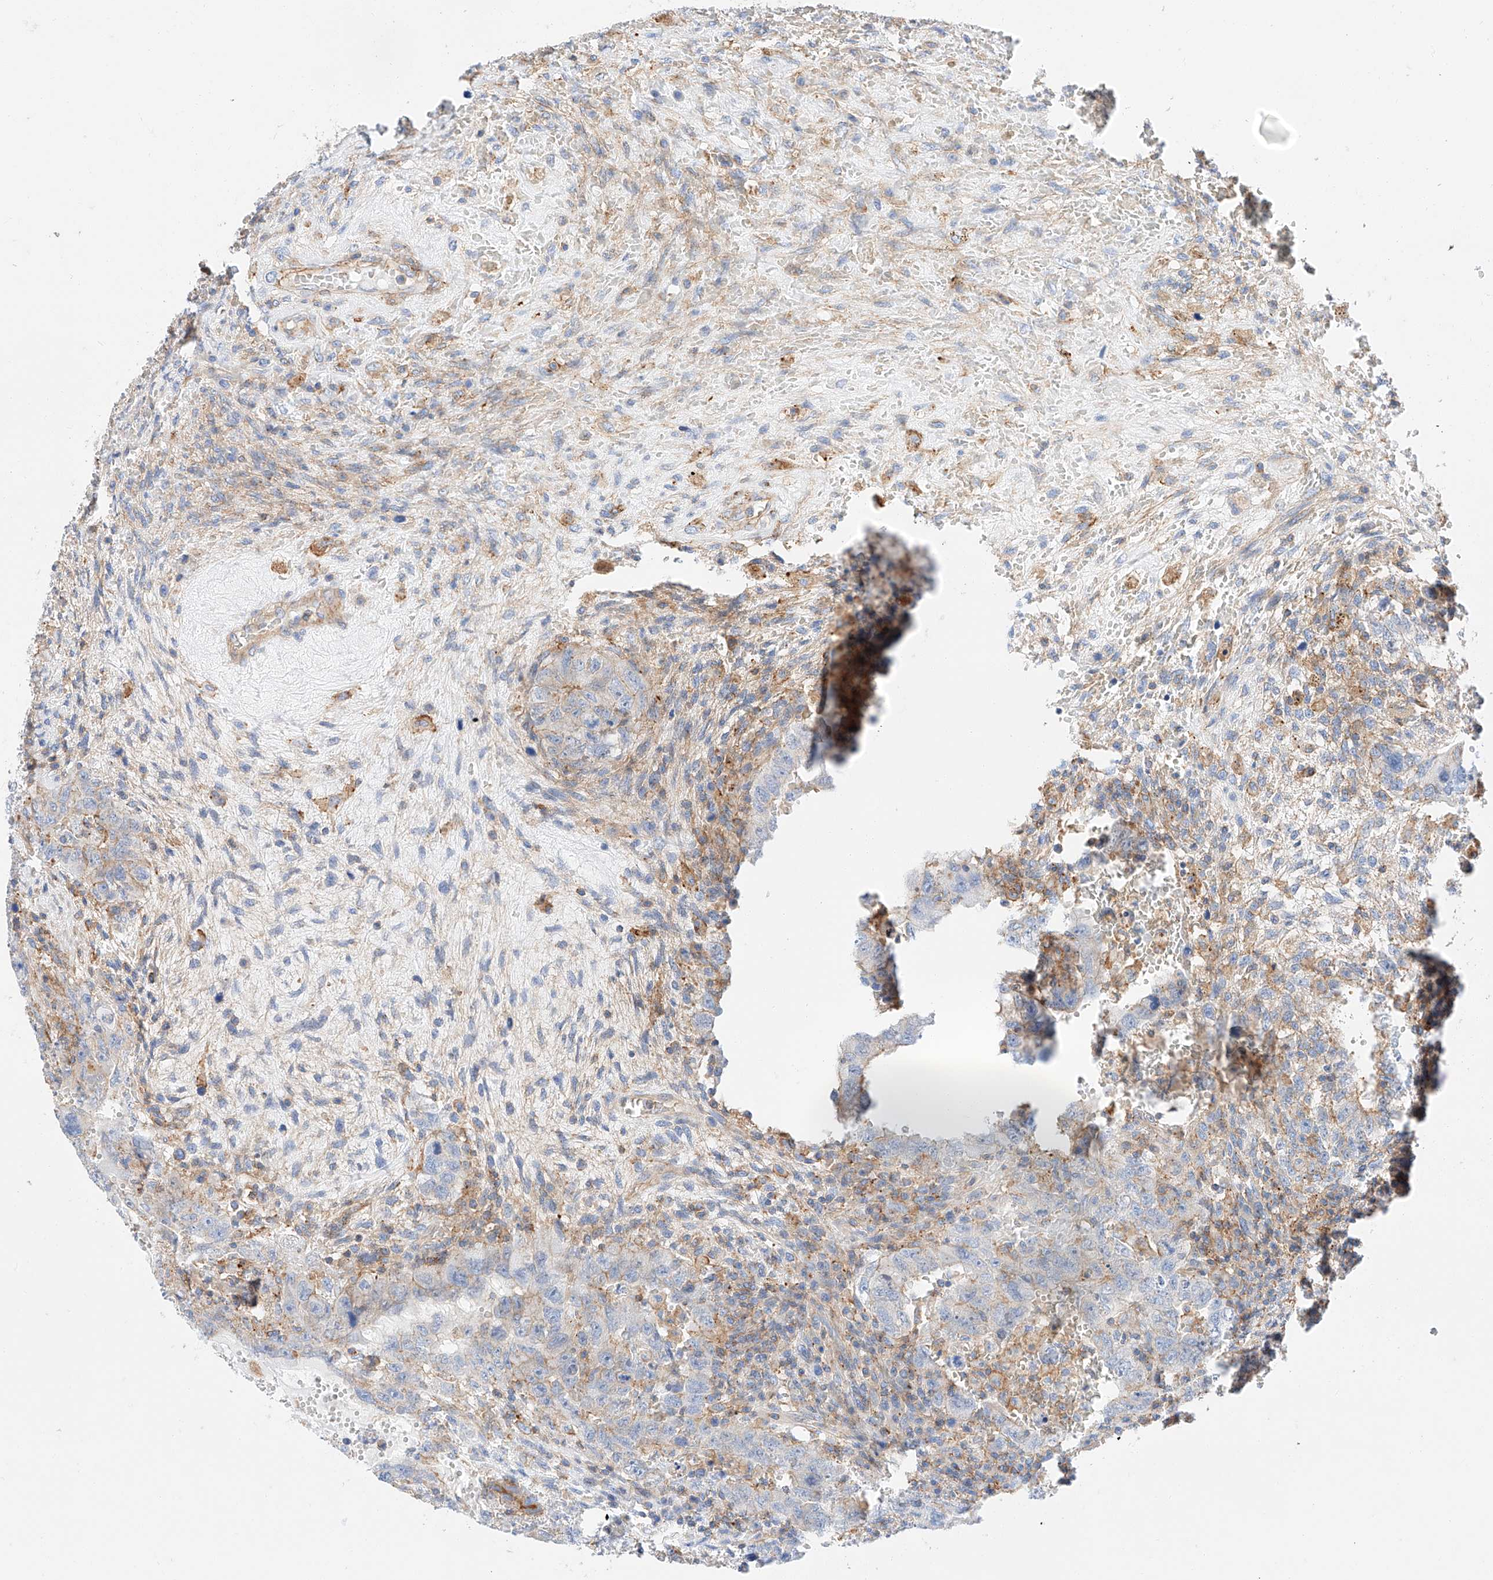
{"staining": {"intensity": "negative", "quantity": "none", "location": "none"}, "tissue": "testis cancer", "cell_type": "Tumor cells", "image_type": "cancer", "snomed": [{"axis": "morphology", "description": "Carcinoma, Embryonal, NOS"}, {"axis": "topography", "description": "Testis"}], "caption": "Tumor cells are negative for brown protein staining in testis embryonal carcinoma. (DAB (3,3'-diaminobenzidine) IHC with hematoxylin counter stain).", "gene": "HAUS4", "patient": {"sex": "male", "age": 26}}